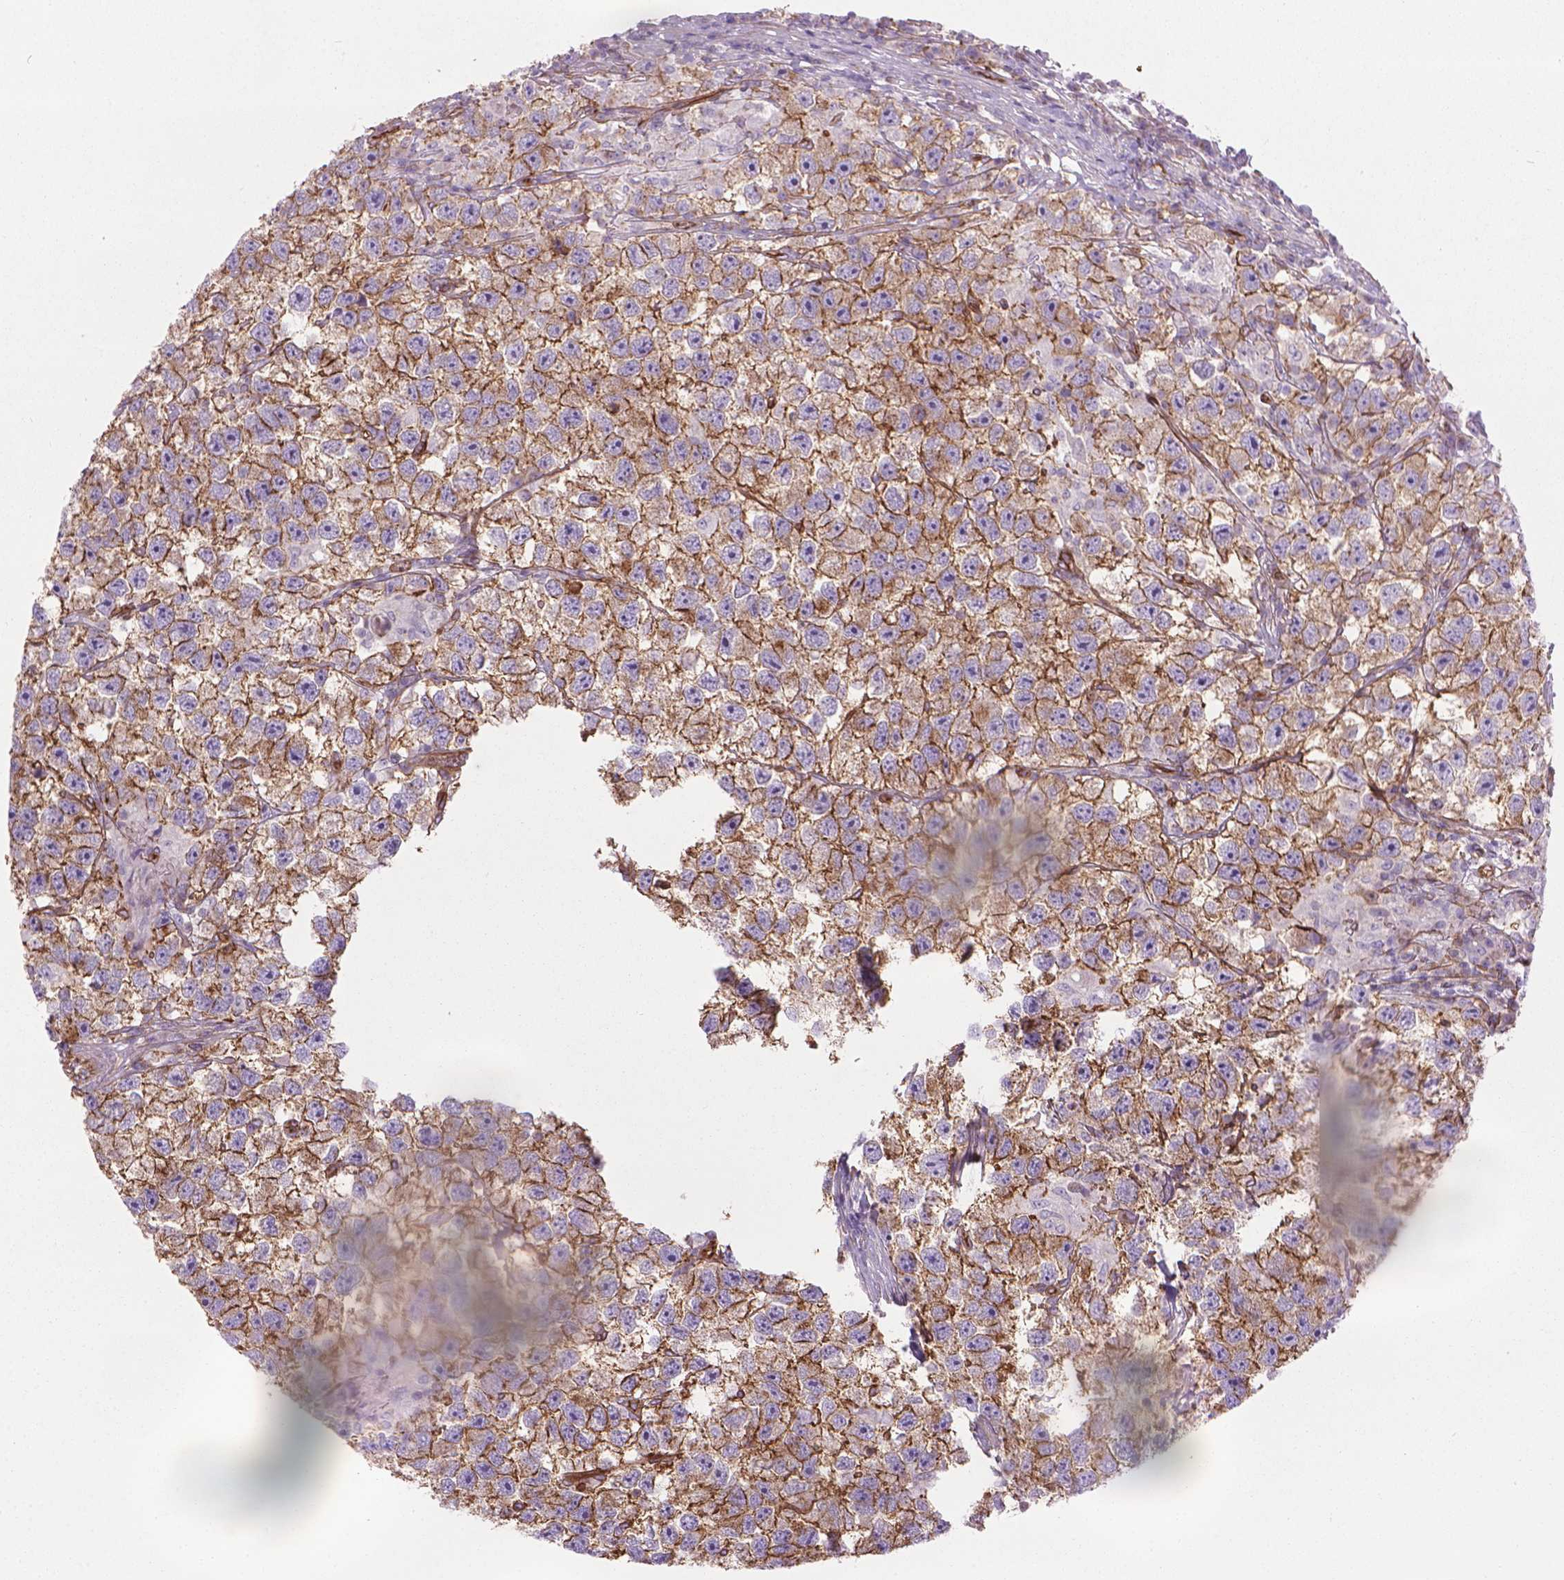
{"staining": {"intensity": "moderate", "quantity": ">75%", "location": "cytoplasmic/membranous"}, "tissue": "testis cancer", "cell_type": "Tumor cells", "image_type": "cancer", "snomed": [{"axis": "morphology", "description": "Seminoma, NOS"}, {"axis": "topography", "description": "Testis"}], "caption": "Human testis seminoma stained with a protein marker exhibits moderate staining in tumor cells.", "gene": "TENT5A", "patient": {"sex": "male", "age": 26}}